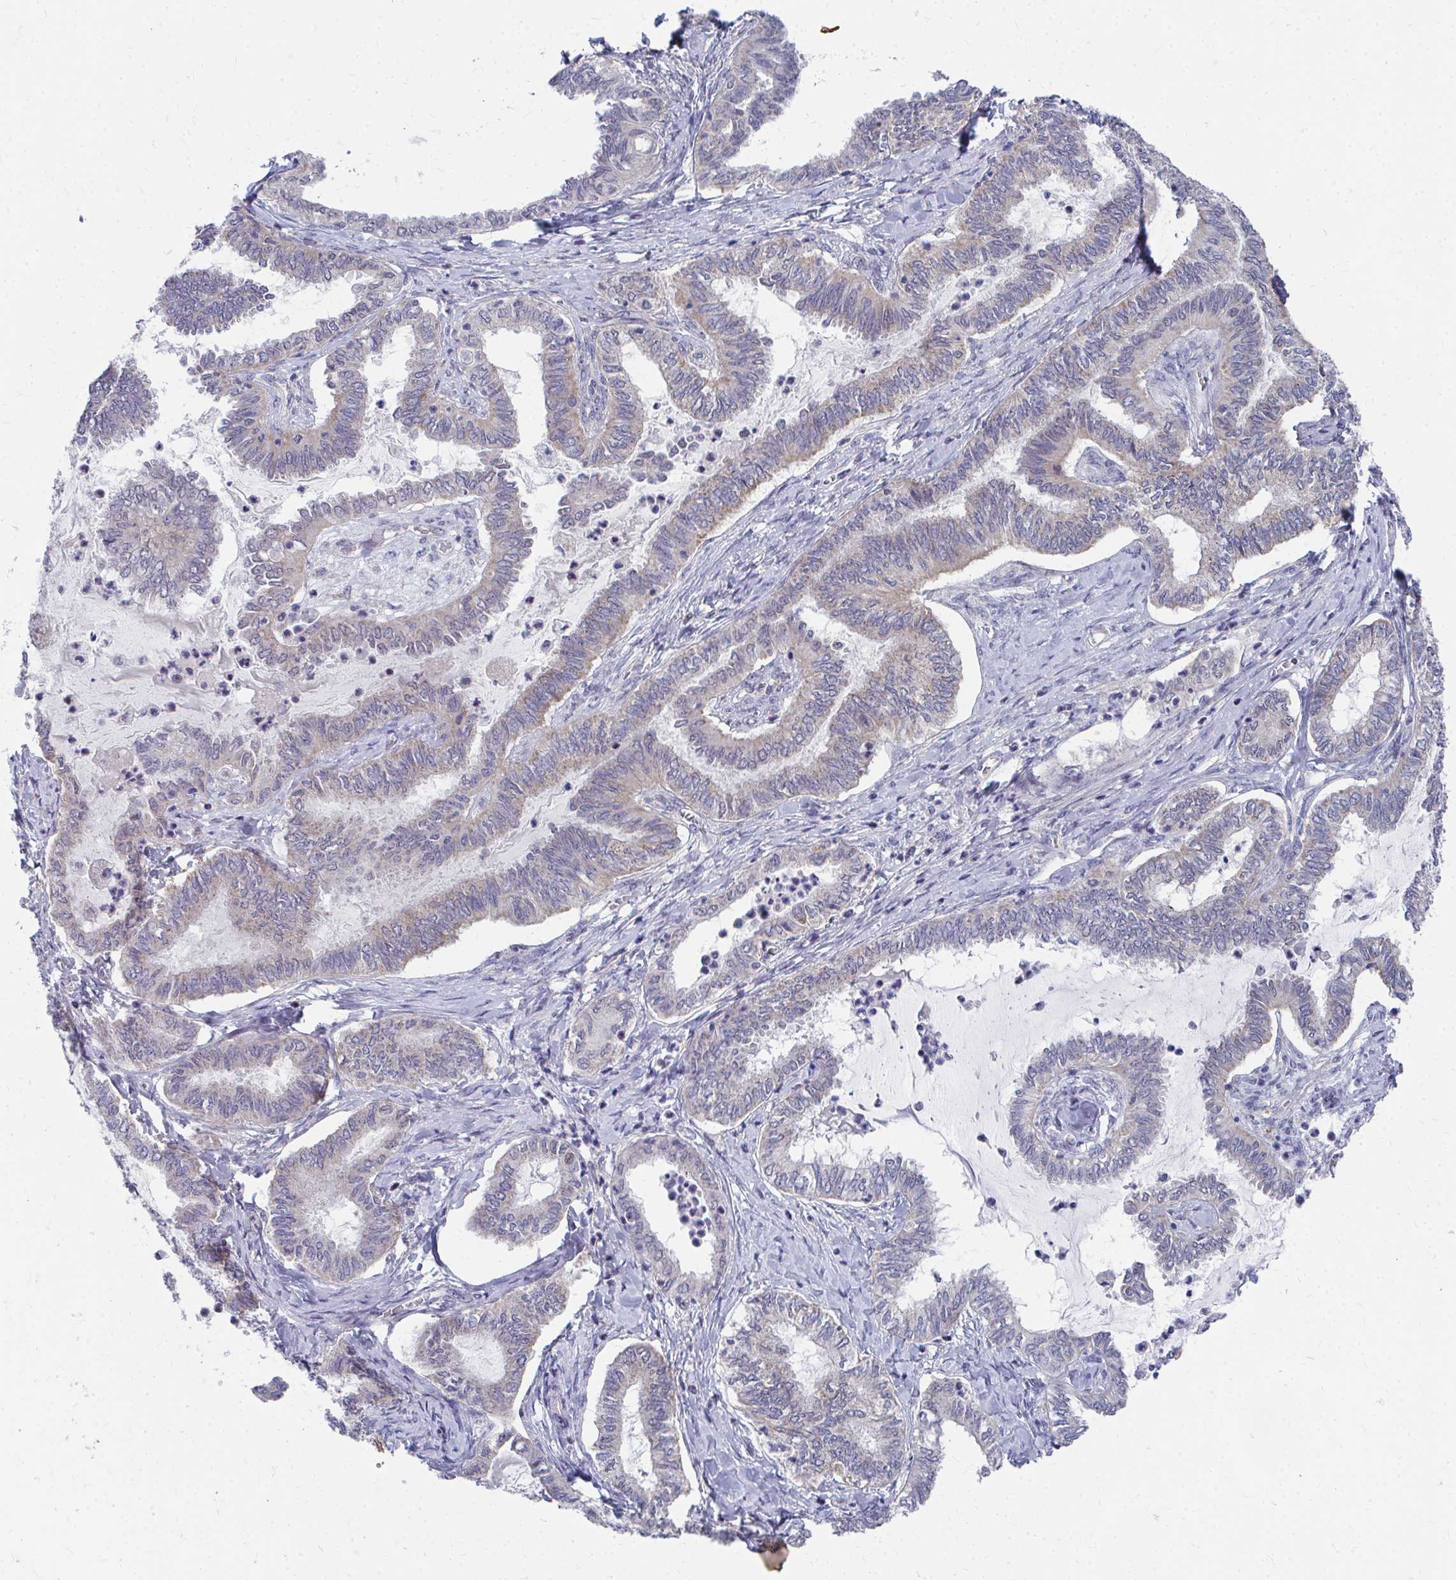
{"staining": {"intensity": "weak", "quantity": "25%-75%", "location": "cytoplasmic/membranous"}, "tissue": "ovarian cancer", "cell_type": "Tumor cells", "image_type": "cancer", "snomed": [{"axis": "morphology", "description": "Carcinoma, endometroid"}, {"axis": "topography", "description": "Ovary"}], "caption": "IHC image of neoplastic tissue: endometroid carcinoma (ovarian) stained using immunohistochemistry exhibits low levels of weak protein expression localized specifically in the cytoplasmic/membranous of tumor cells, appearing as a cytoplasmic/membranous brown color.", "gene": "PEX3", "patient": {"sex": "female", "age": 70}}